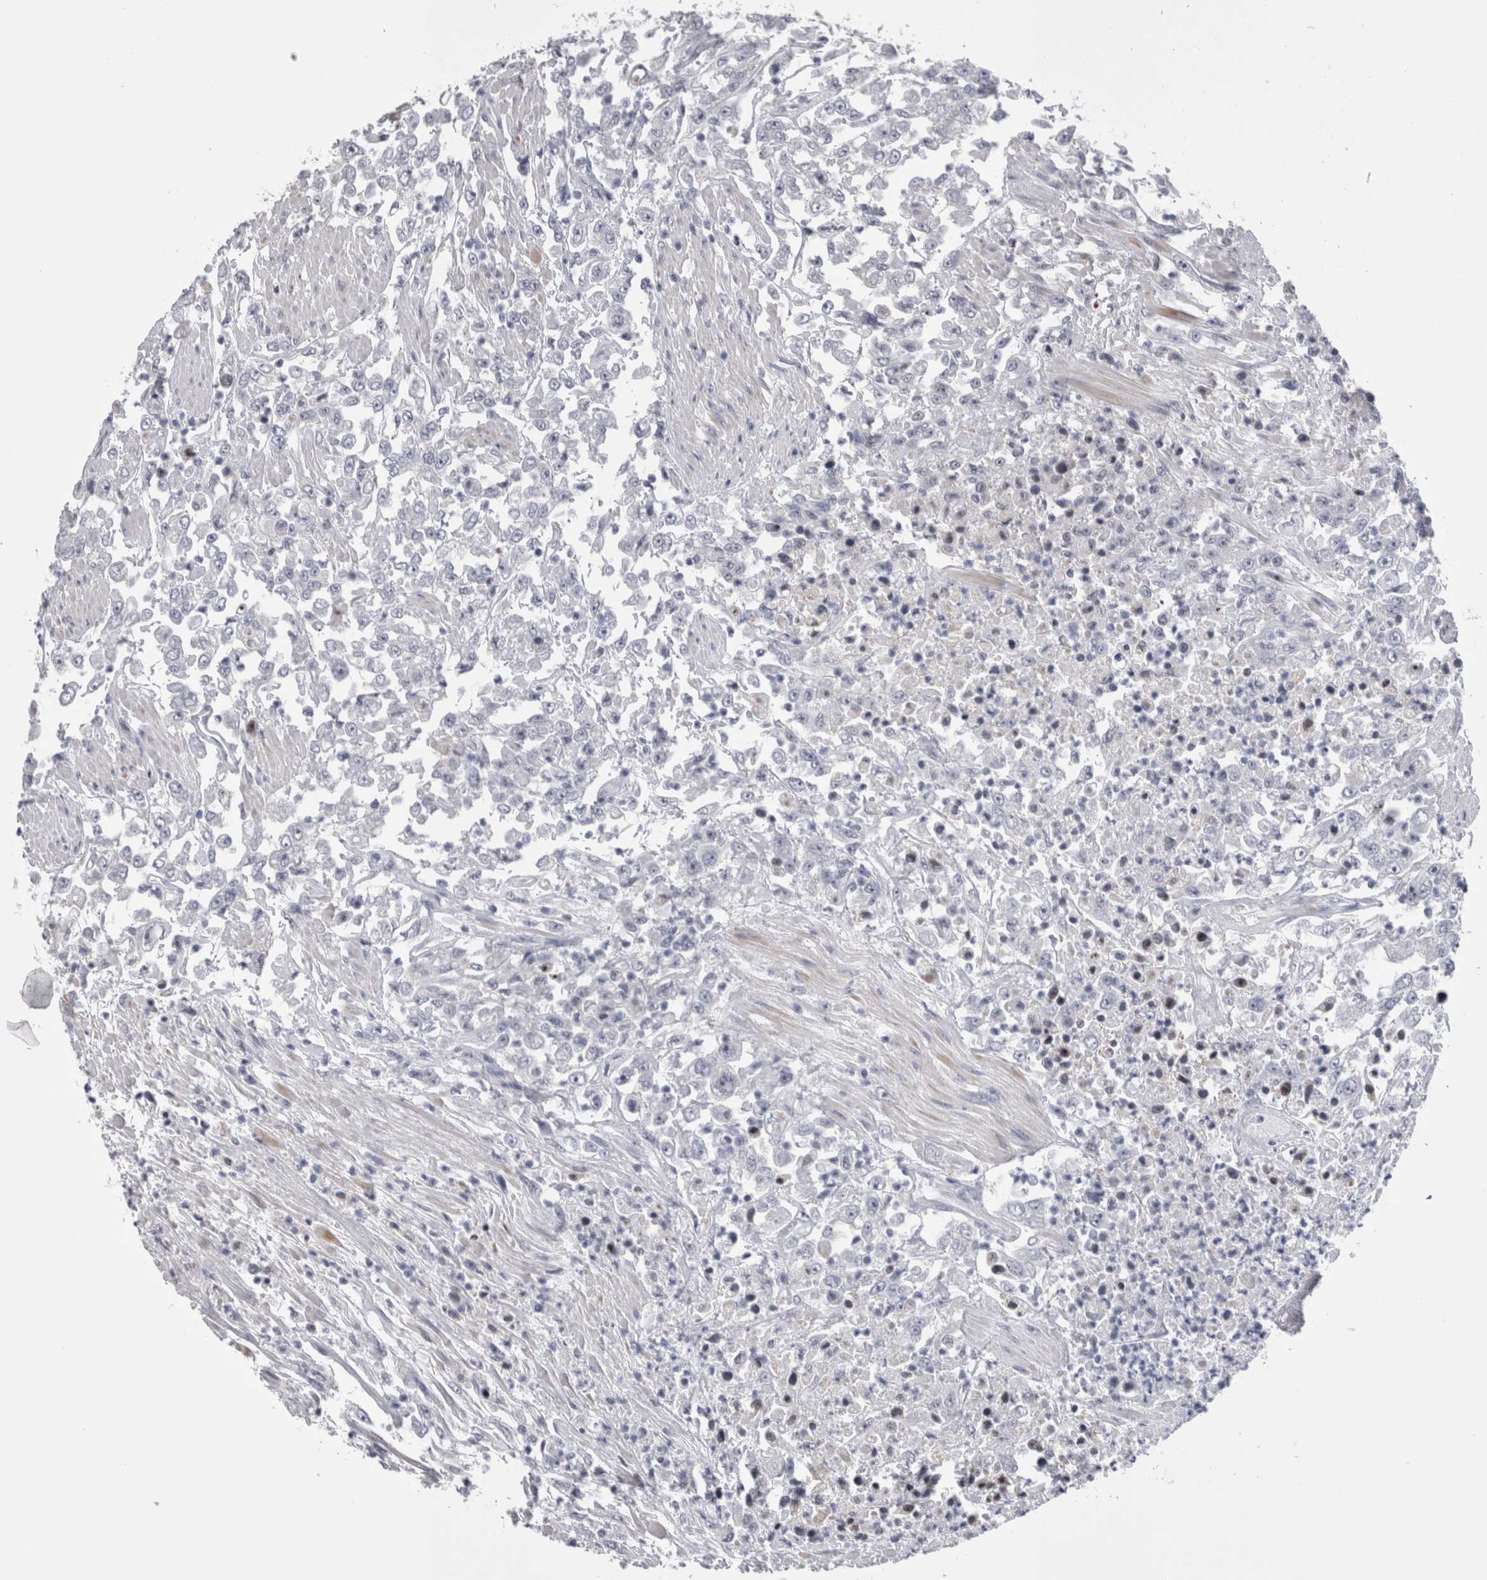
{"staining": {"intensity": "negative", "quantity": "none", "location": "none"}, "tissue": "urothelial cancer", "cell_type": "Tumor cells", "image_type": "cancer", "snomed": [{"axis": "morphology", "description": "Urothelial carcinoma, High grade"}, {"axis": "topography", "description": "Urinary bladder"}], "caption": "This is an immunohistochemistry image of human urothelial cancer. There is no positivity in tumor cells.", "gene": "PWP2", "patient": {"sex": "male", "age": 46}}